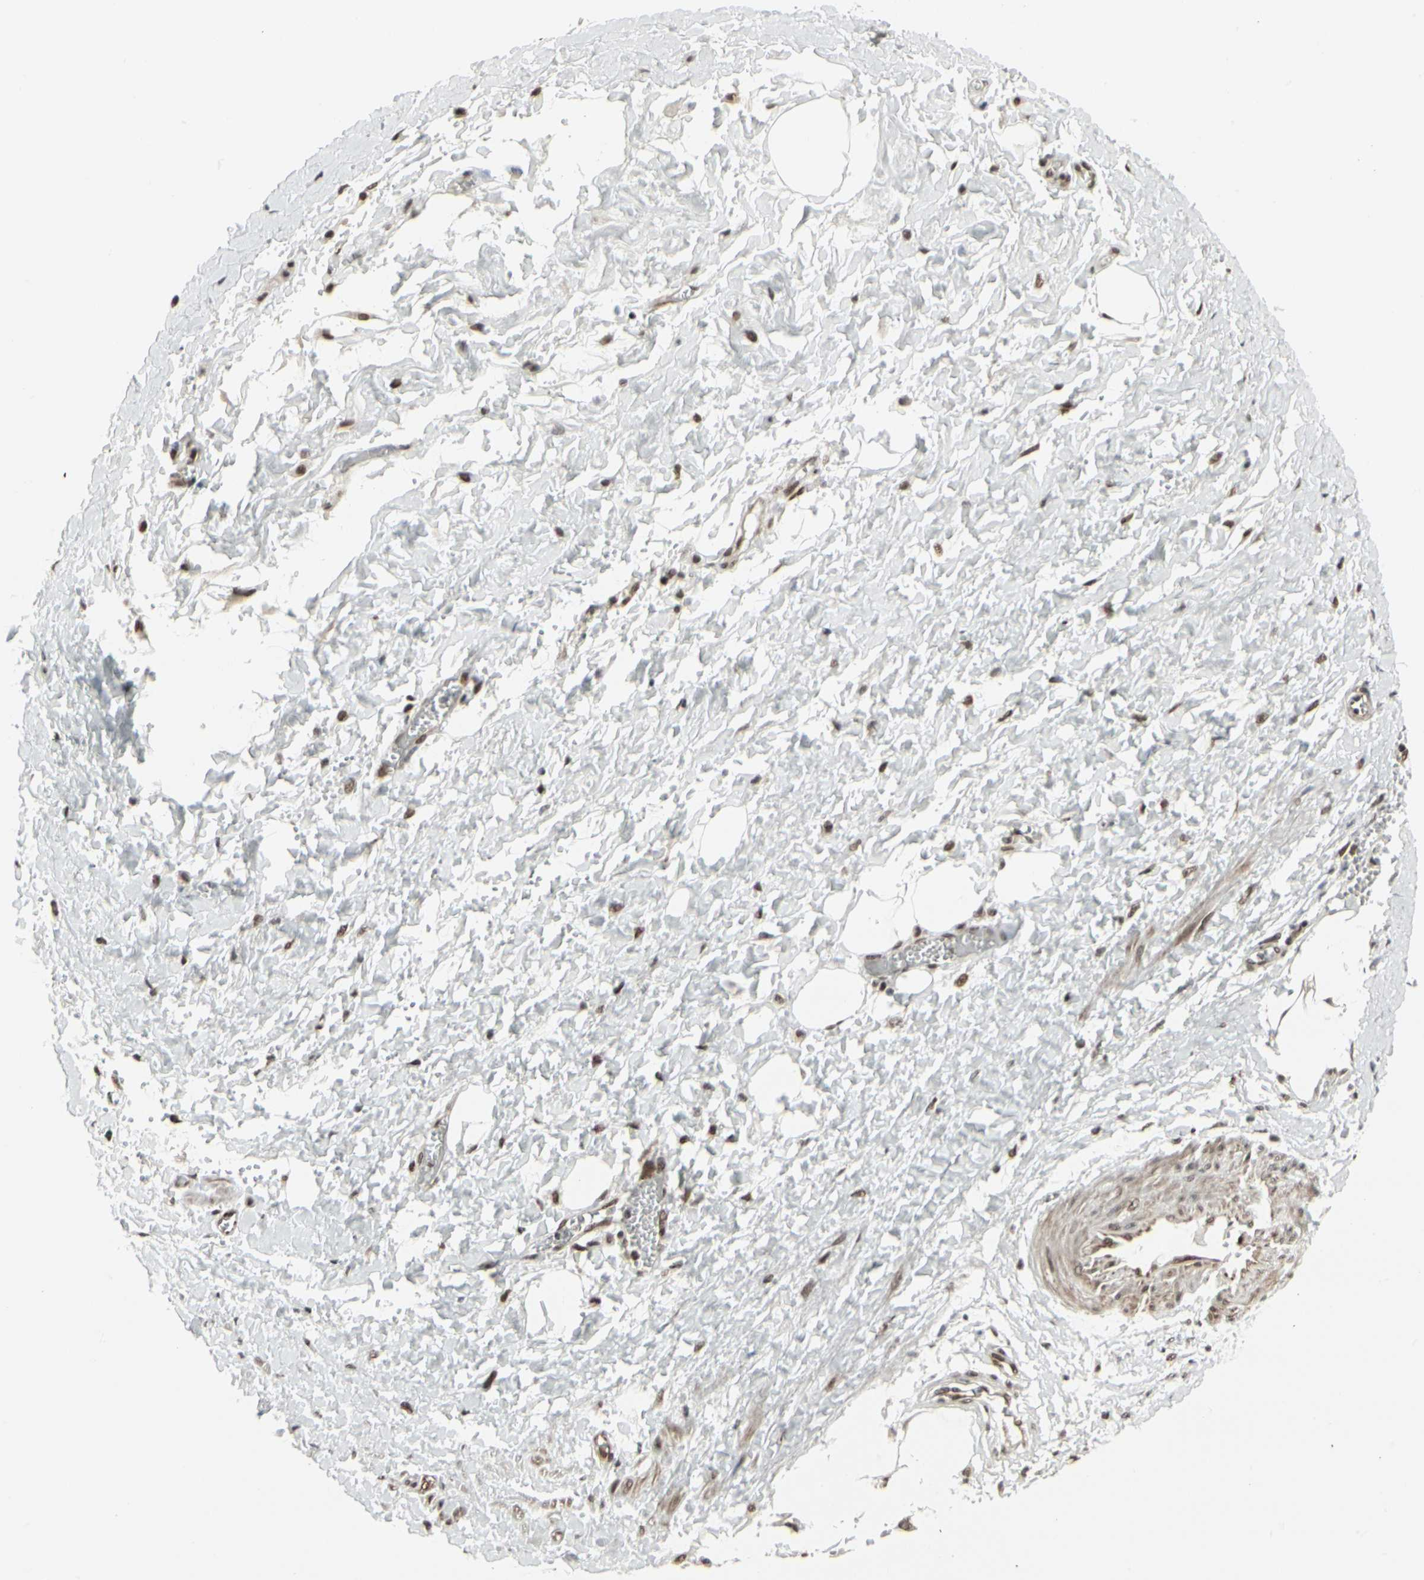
{"staining": {"intensity": "weak", "quantity": ">75%", "location": "nuclear"}, "tissue": "smooth muscle", "cell_type": "Smooth muscle cells", "image_type": "normal", "snomed": [{"axis": "morphology", "description": "Normal tissue, NOS"}, {"axis": "topography", "description": "Uterus"}], "caption": "A brown stain shows weak nuclear expression of a protein in smooth muscle cells of benign human smooth muscle.", "gene": "HMG20A", "patient": {"sex": "female", "age": 56}}